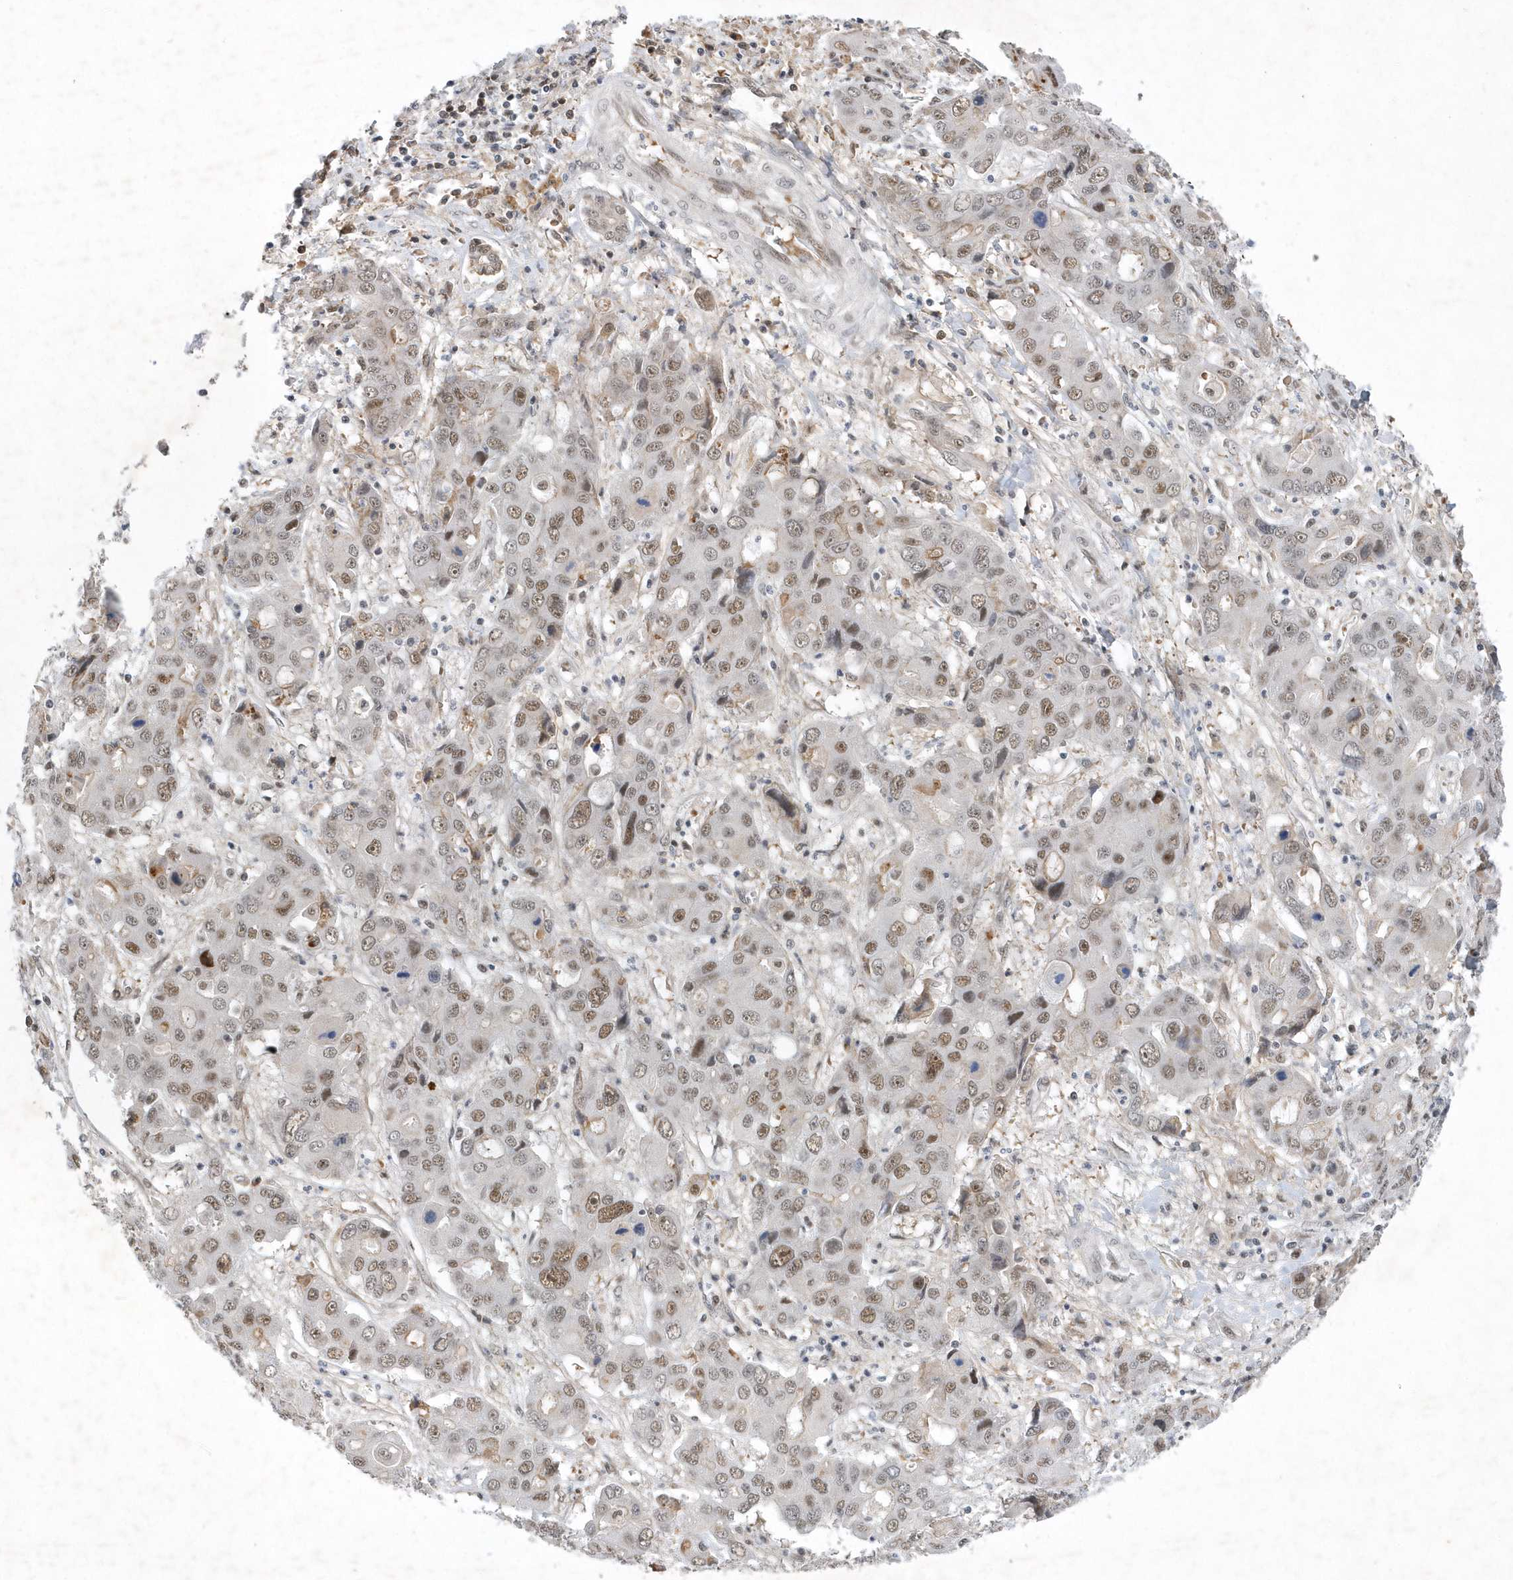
{"staining": {"intensity": "moderate", "quantity": "25%-75%", "location": "nuclear"}, "tissue": "liver cancer", "cell_type": "Tumor cells", "image_type": "cancer", "snomed": [{"axis": "morphology", "description": "Cholangiocarcinoma"}, {"axis": "topography", "description": "Liver"}], "caption": "Immunohistochemical staining of cholangiocarcinoma (liver) exhibits medium levels of moderate nuclear expression in approximately 25%-75% of tumor cells. Nuclei are stained in blue.", "gene": "FAM217A", "patient": {"sex": "male", "age": 67}}